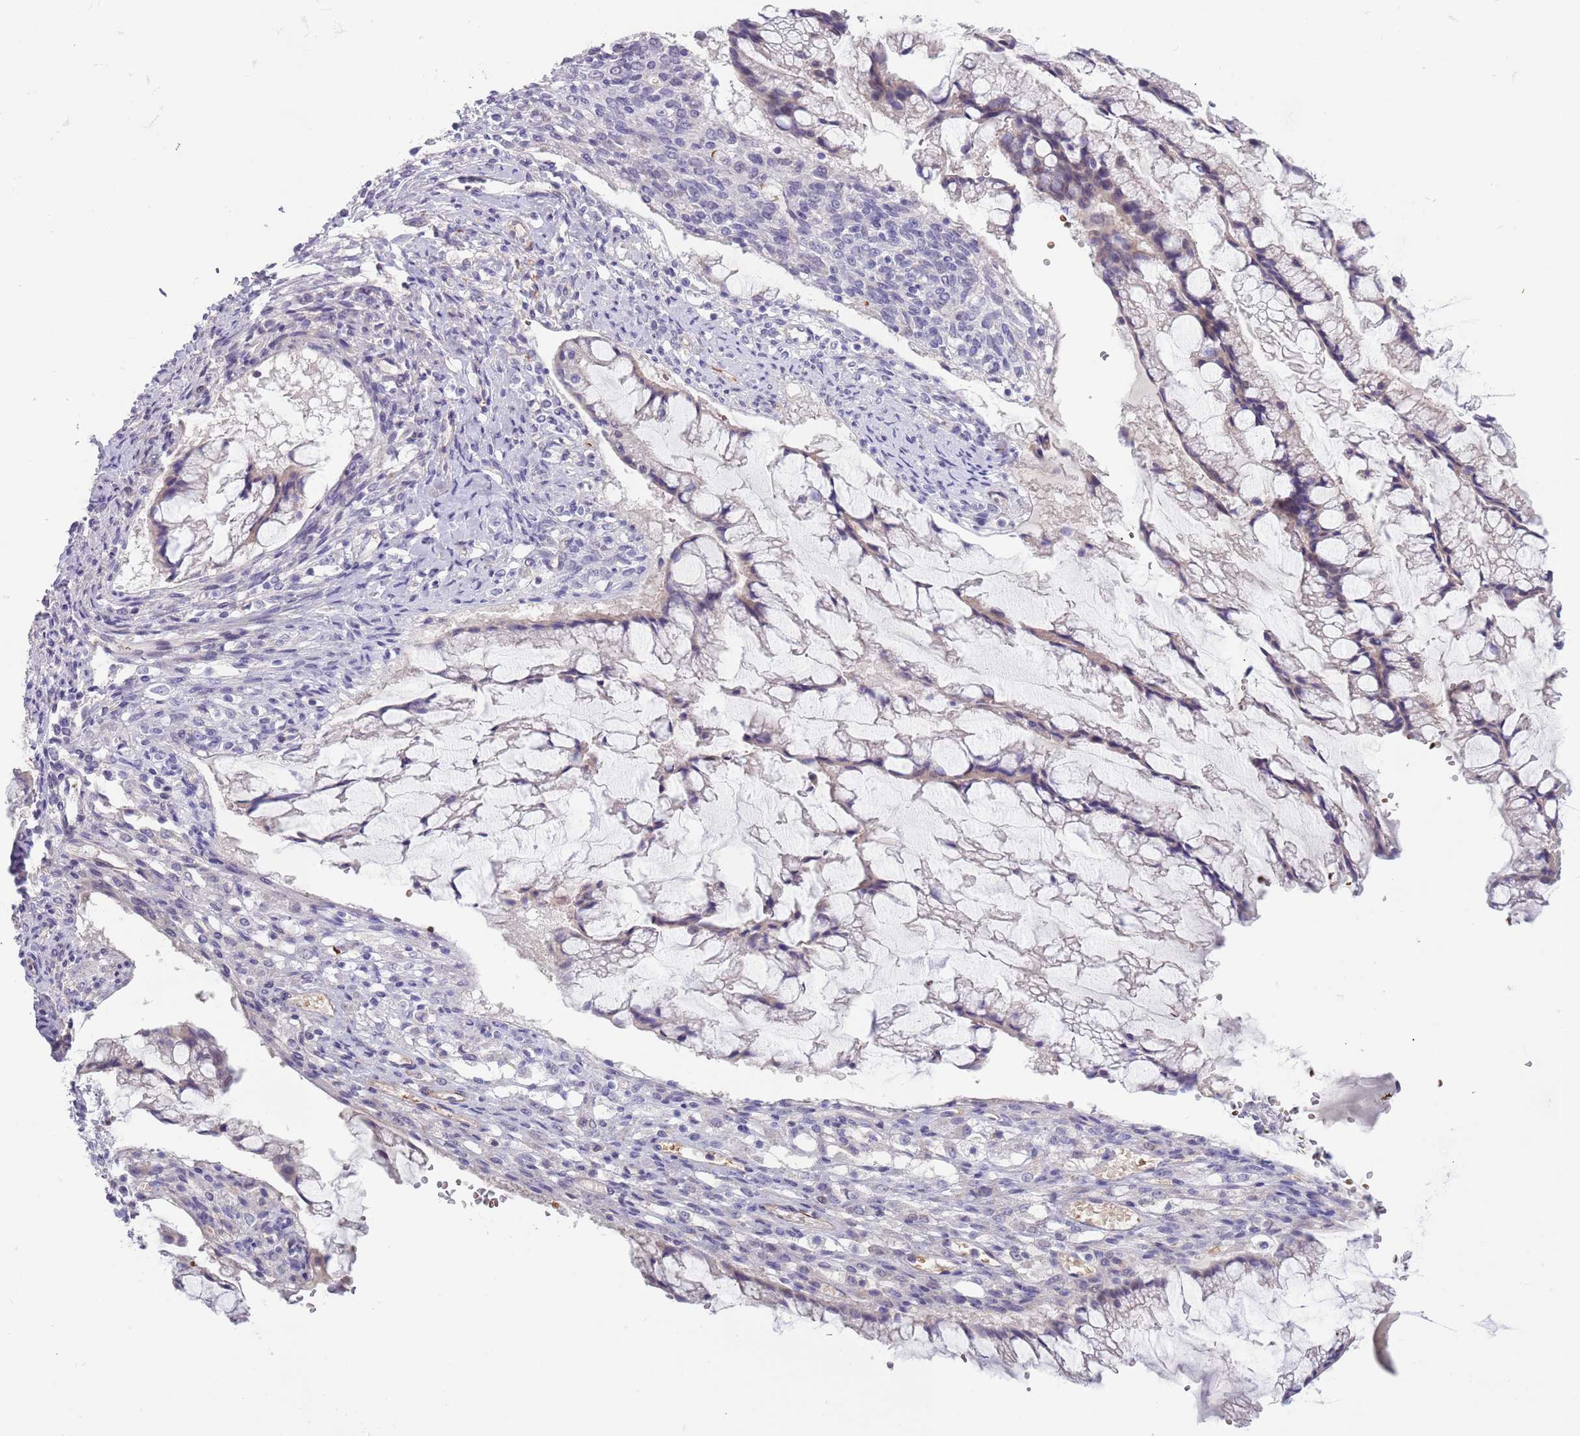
{"staining": {"intensity": "weak", "quantity": "<25%", "location": "cytoplasmic/membranous"}, "tissue": "ovarian cancer", "cell_type": "Tumor cells", "image_type": "cancer", "snomed": [{"axis": "morphology", "description": "Cystadenocarcinoma, mucinous, NOS"}, {"axis": "topography", "description": "Ovary"}], "caption": "Ovarian cancer (mucinous cystadenocarcinoma) stained for a protein using immunohistochemistry exhibits no positivity tumor cells.", "gene": "ZNF14", "patient": {"sex": "female", "age": 73}}